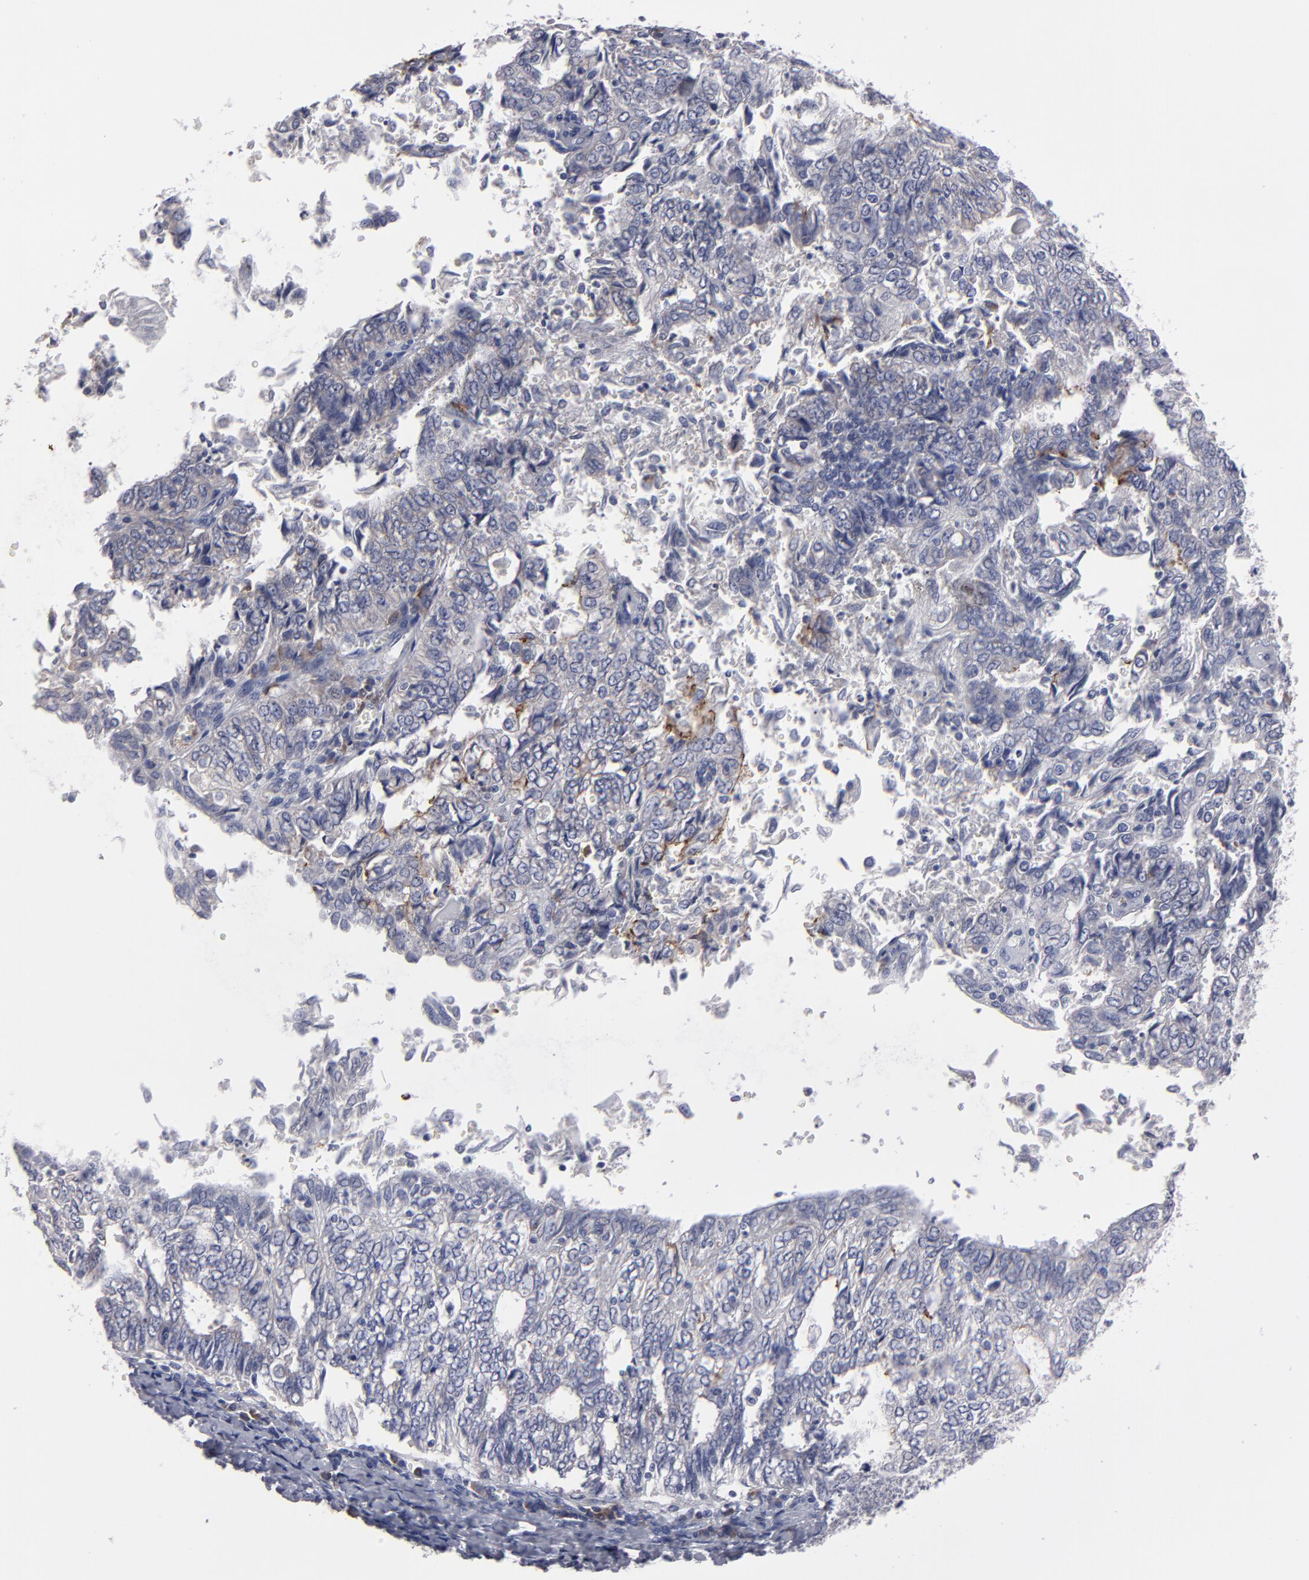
{"staining": {"intensity": "negative", "quantity": "none", "location": "none"}, "tissue": "endometrial cancer", "cell_type": "Tumor cells", "image_type": "cancer", "snomed": [{"axis": "morphology", "description": "Adenocarcinoma, NOS"}, {"axis": "topography", "description": "Endometrium"}], "caption": "High power microscopy micrograph of an IHC image of endometrial cancer (adenocarcinoma), revealing no significant positivity in tumor cells.", "gene": "CCDC80", "patient": {"sex": "female", "age": 69}}